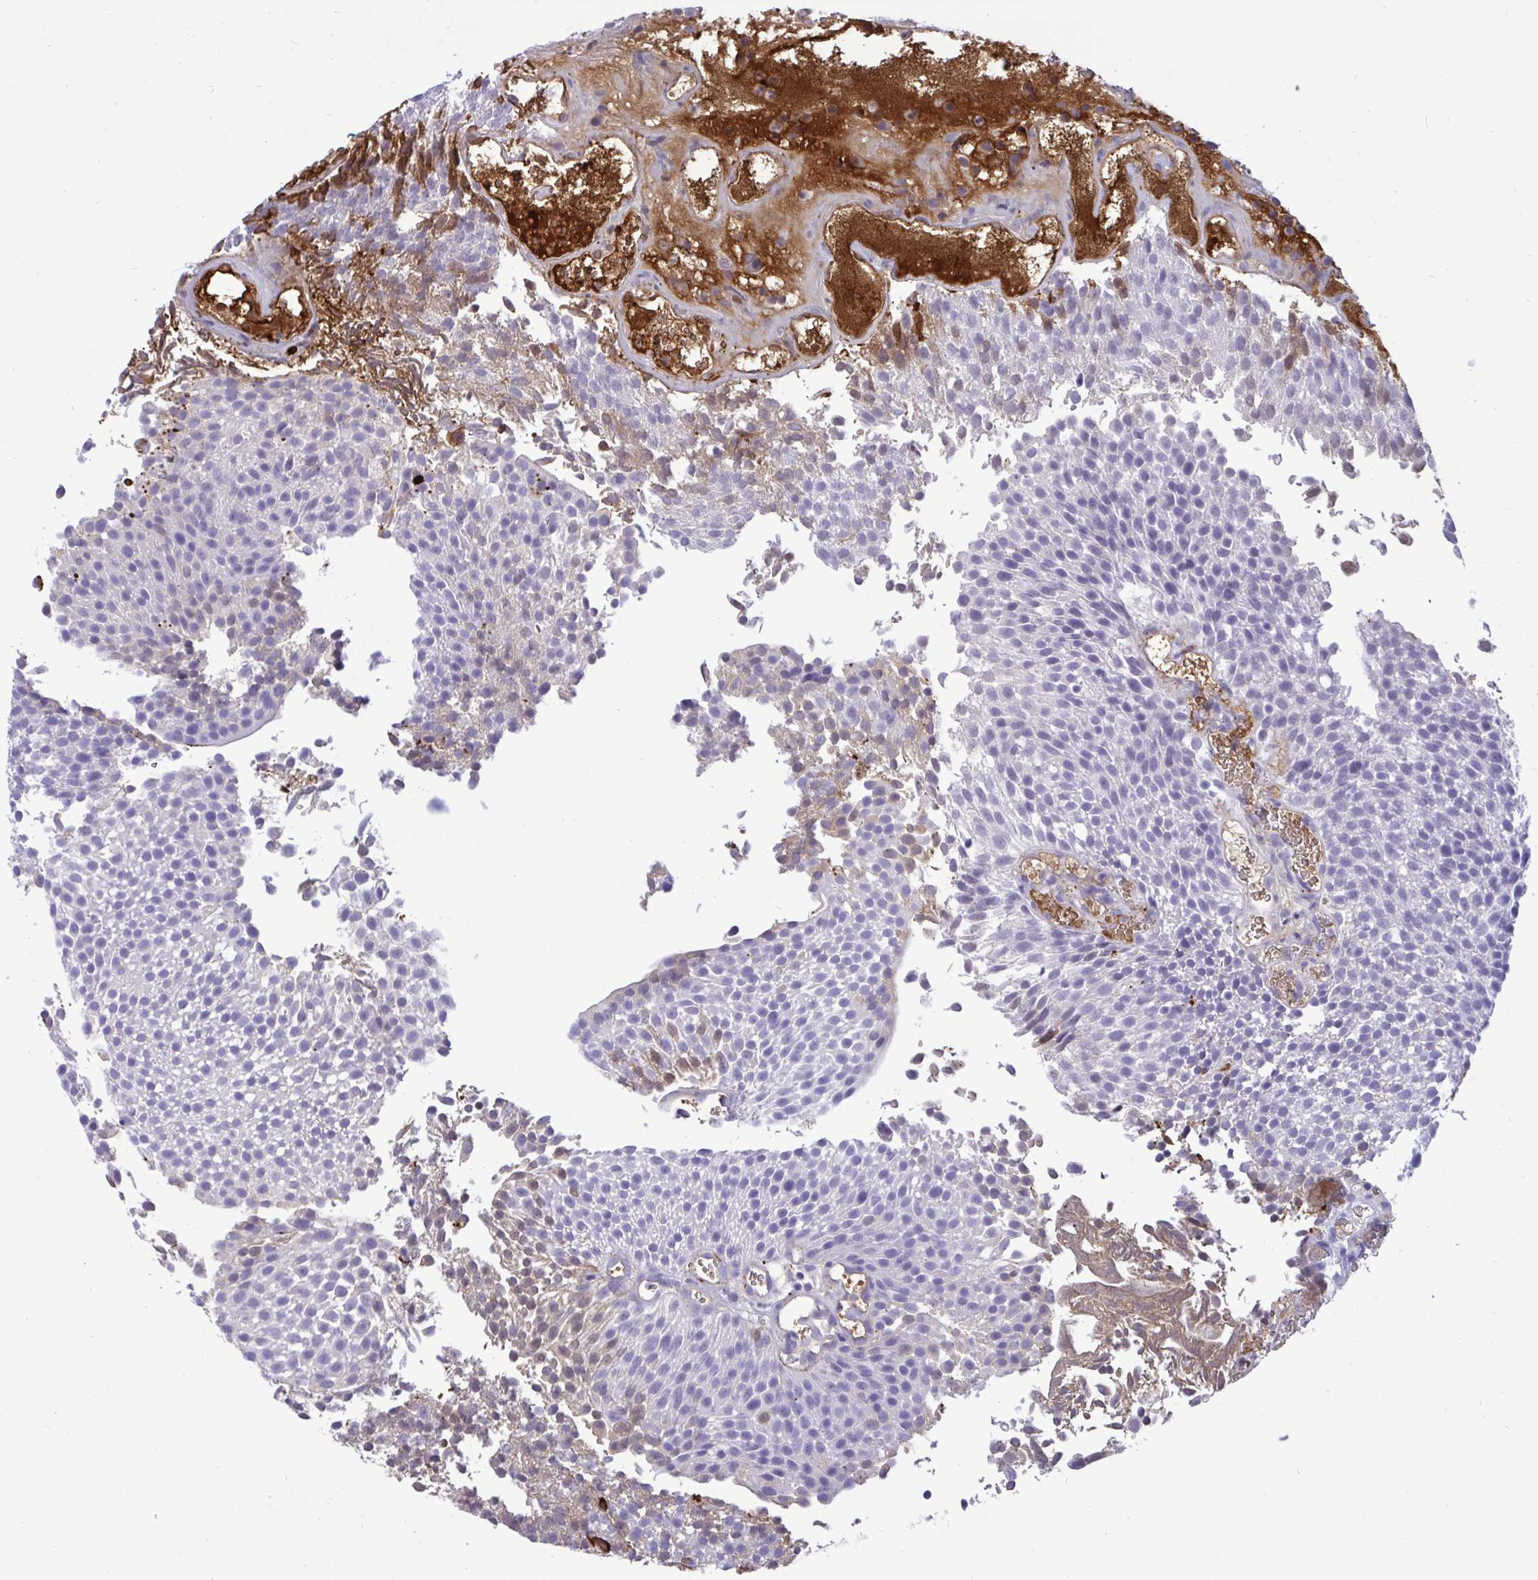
{"staining": {"intensity": "weak", "quantity": "<25%", "location": "cytoplasmic/membranous"}, "tissue": "urothelial cancer", "cell_type": "Tumor cells", "image_type": "cancer", "snomed": [{"axis": "morphology", "description": "Urothelial carcinoma, Low grade"}, {"axis": "topography", "description": "Urinary bladder"}], "caption": "This is an IHC micrograph of urothelial cancer. There is no staining in tumor cells.", "gene": "F2", "patient": {"sex": "female", "age": 79}}